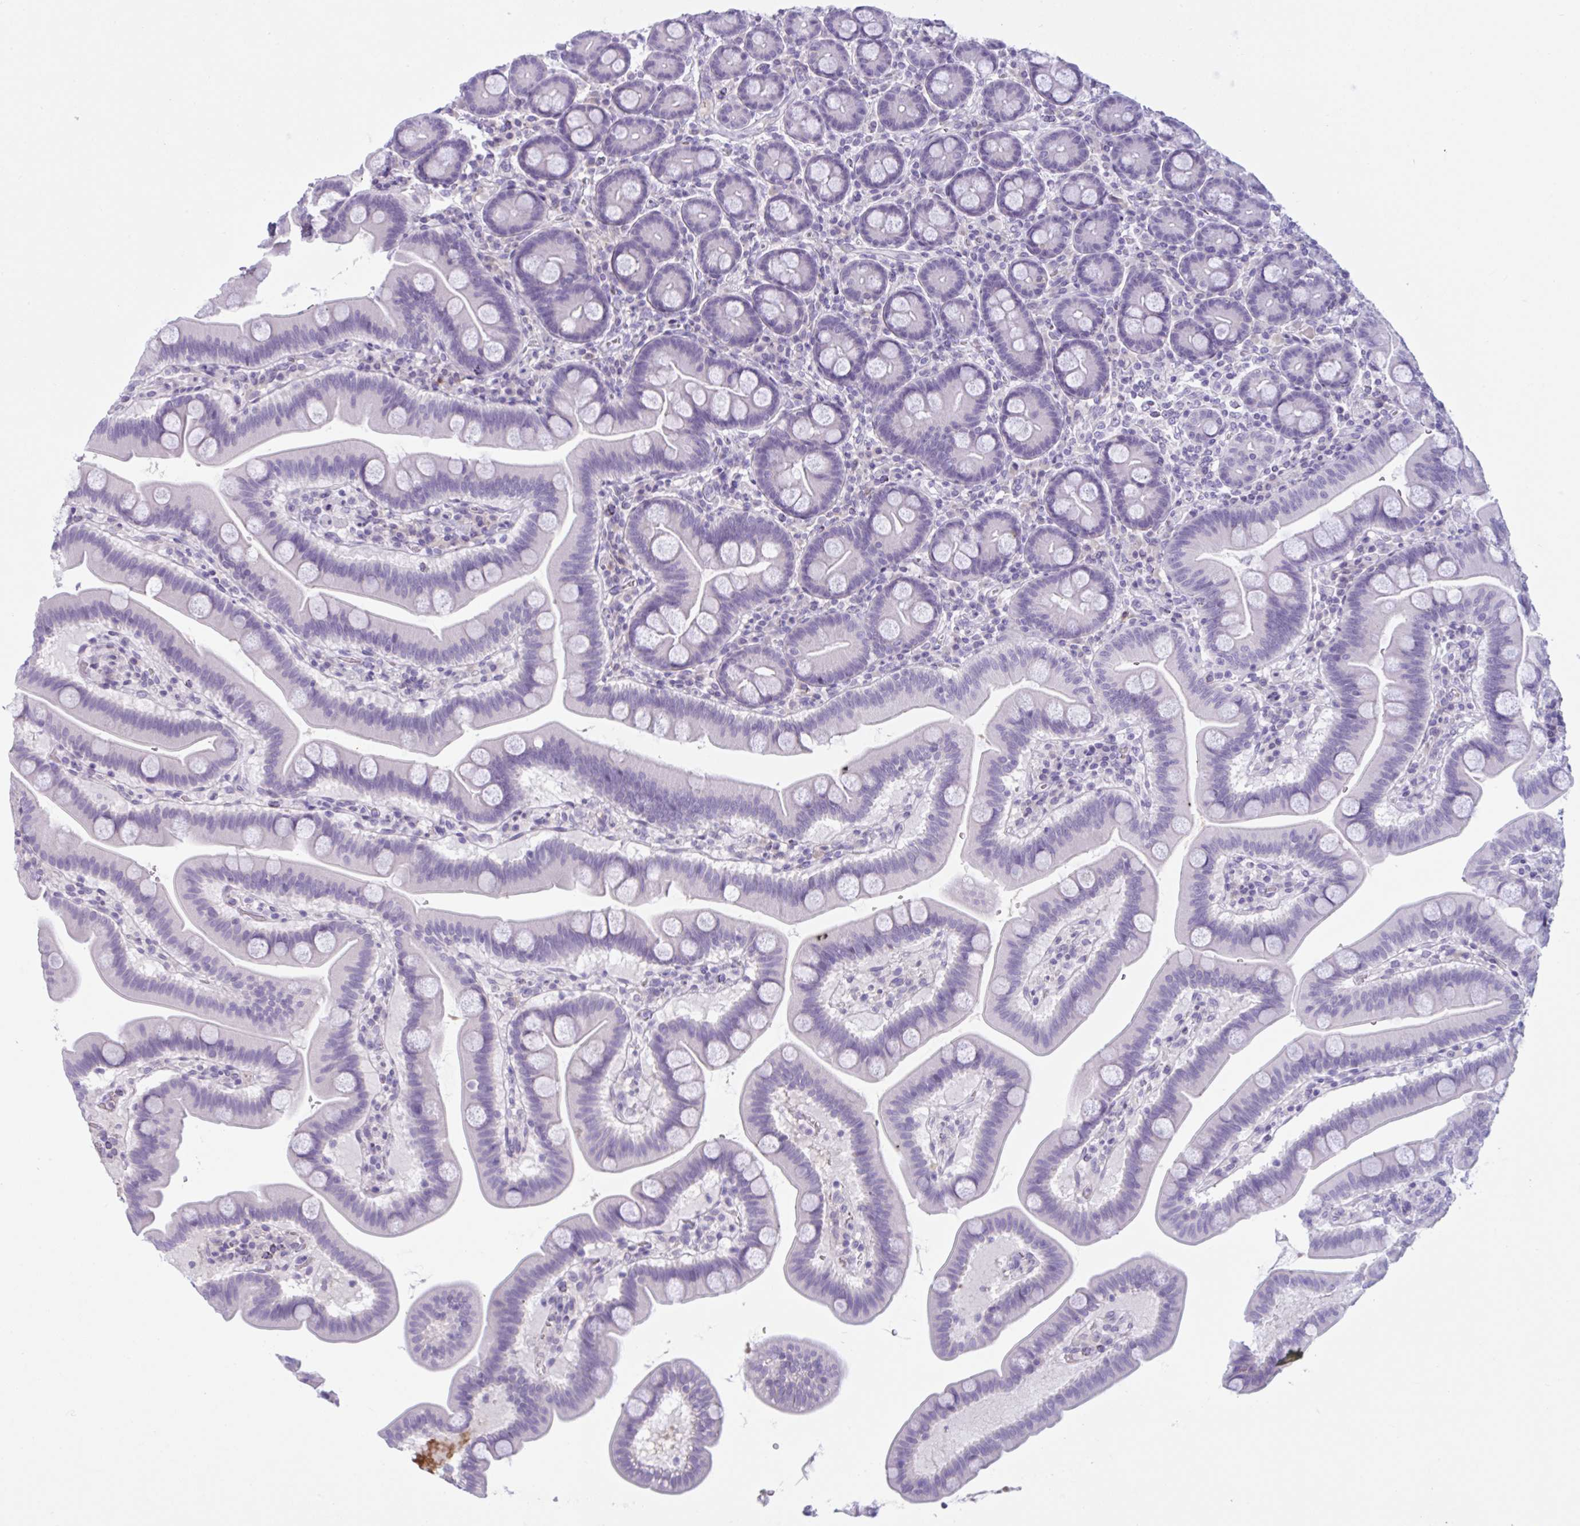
{"staining": {"intensity": "negative", "quantity": "none", "location": "none"}, "tissue": "duodenum", "cell_type": "Glandular cells", "image_type": "normal", "snomed": [{"axis": "morphology", "description": "Normal tissue, NOS"}, {"axis": "topography", "description": "Duodenum"}], "caption": "Protein analysis of normal duodenum exhibits no significant positivity in glandular cells.", "gene": "WNT9B", "patient": {"sex": "male", "age": 59}}